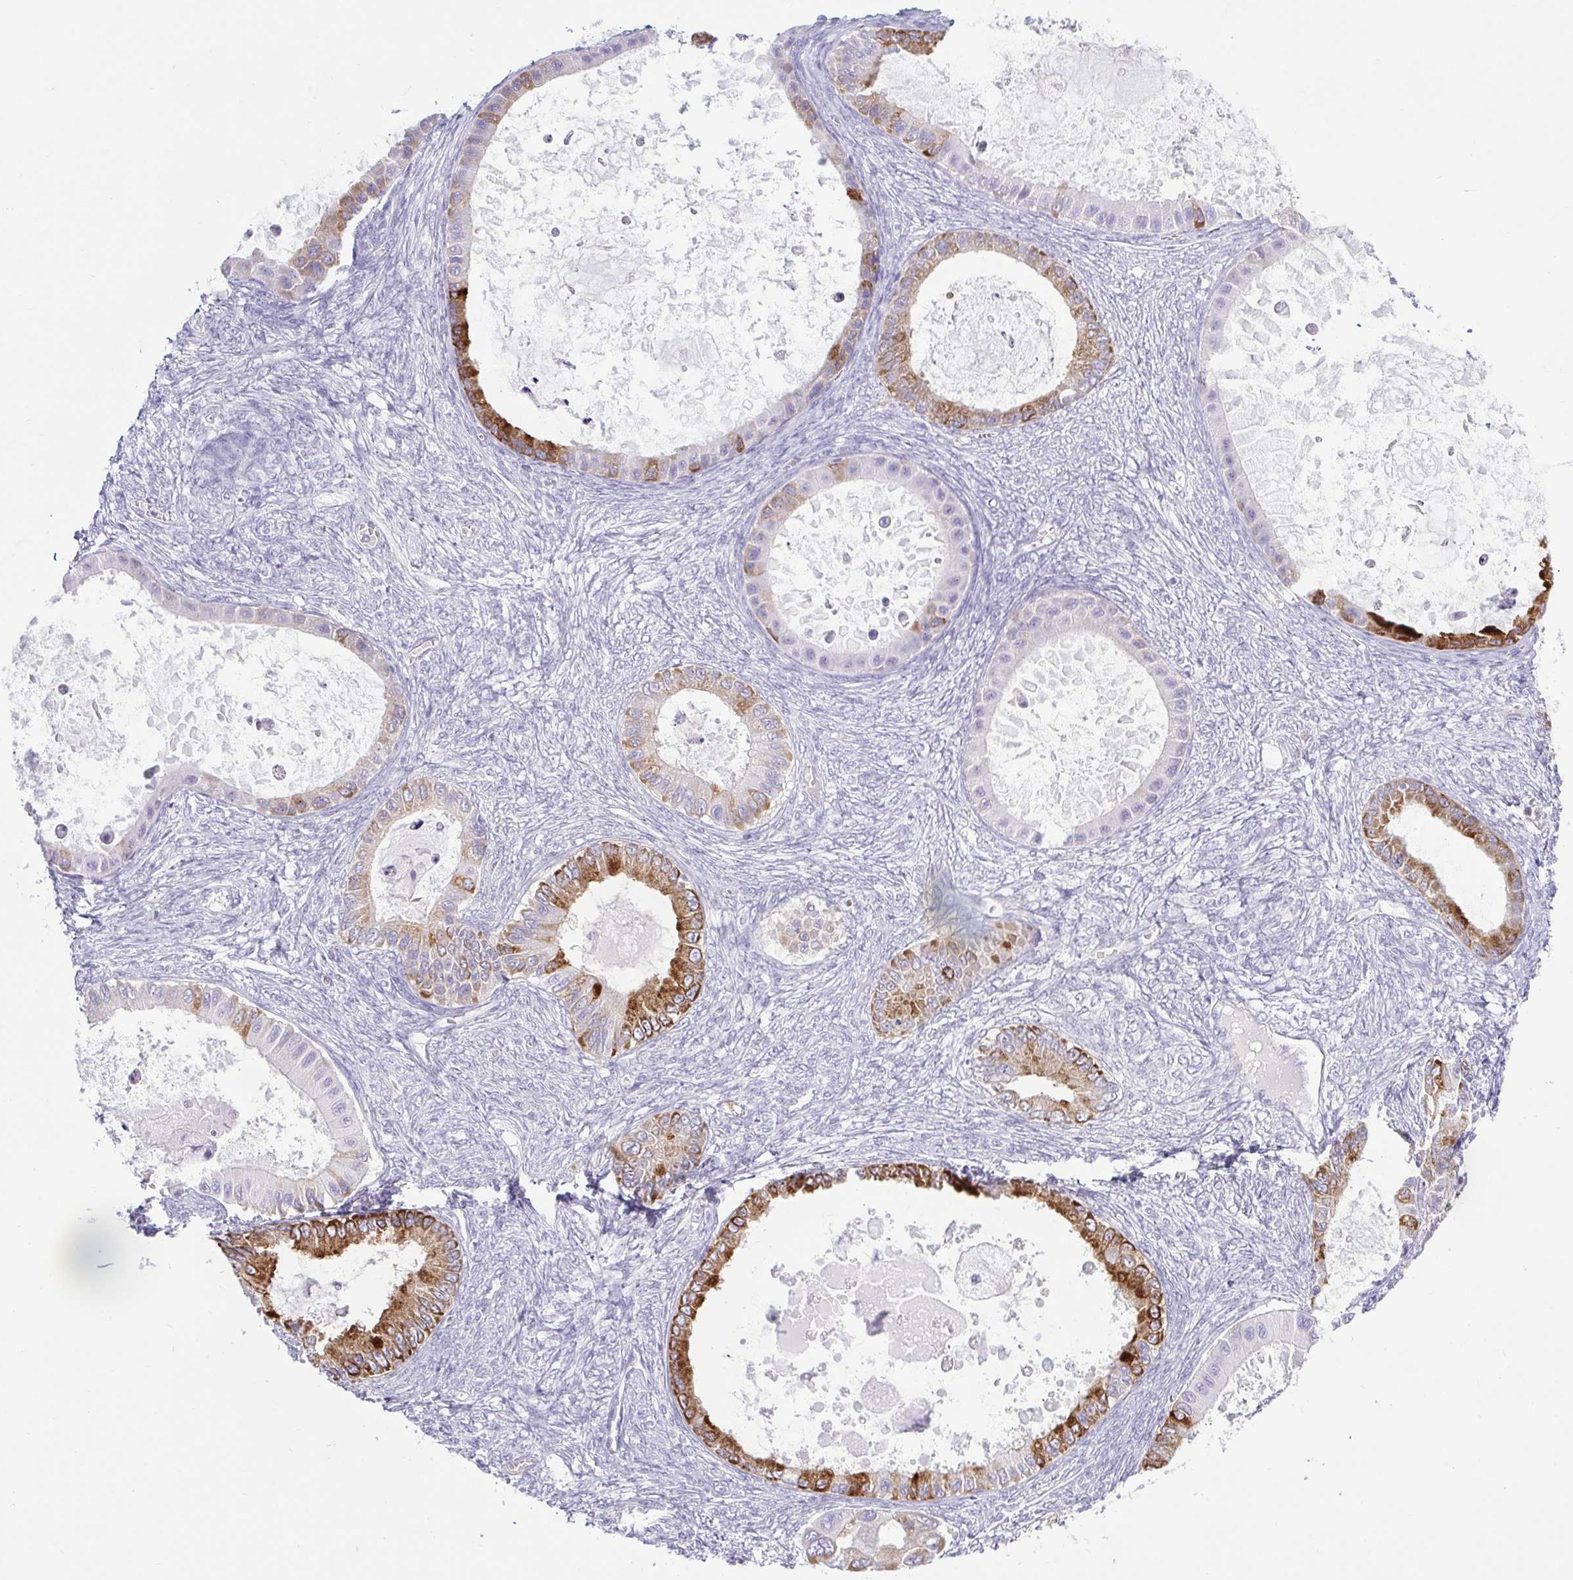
{"staining": {"intensity": "strong", "quantity": "25%-75%", "location": "cytoplasmic/membranous"}, "tissue": "ovarian cancer", "cell_type": "Tumor cells", "image_type": "cancer", "snomed": [{"axis": "morphology", "description": "Cystadenocarcinoma, mucinous, NOS"}, {"axis": "topography", "description": "Ovary"}], "caption": "A high-resolution photomicrograph shows immunohistochemistry staining of ovarian cancer (mucinous cystadenocarcinoma), which displays strong cytoplasmic/membranous expression in approximately 25%-75% of tumor cells.", "gene": "BCAS1", "patient": {"sex": "female", "age": 64}}